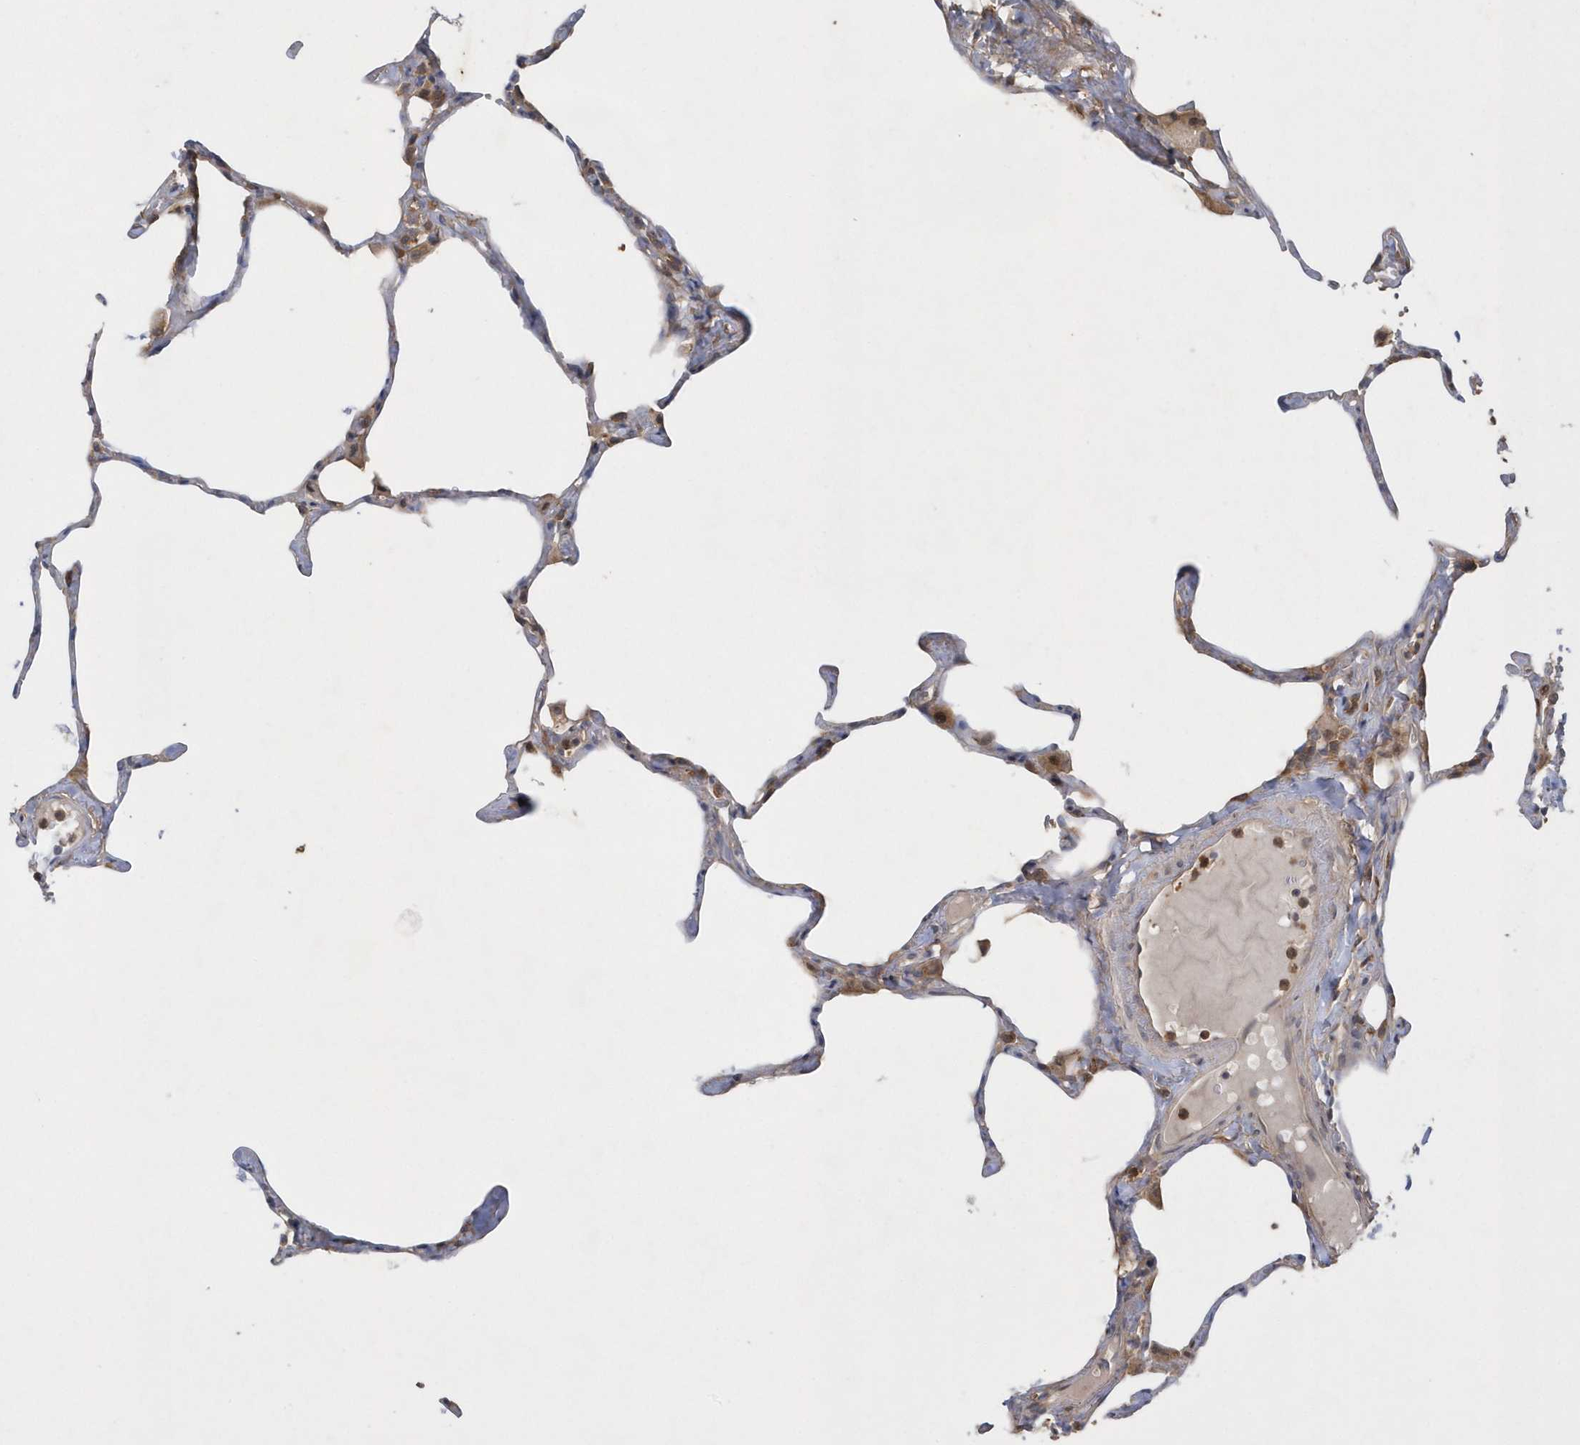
{"staining": {"intensity": "moderate", "quantity": "<25%", "location": "cytoplasmic/membranous"}, "tissue": "lung", "cell_type": "Alveolar cells", "image_type": "normal", "snomed": [{"axis": "morphology", "description": "Normal tissue, NOS"}, {"axis": "topography", "description": "Lung"}], "caption": "Immunohistochemistry histopathology image of normal lung: lung stained using IHC shows low levels of moderate protein expression localized specifically in the cytoplasmic/membranous of alveolar cells, appearing as a cytoplasmic/membranous brown color.", "gene": "PAICS", "patient": {"sex": "male", "age": 65}}